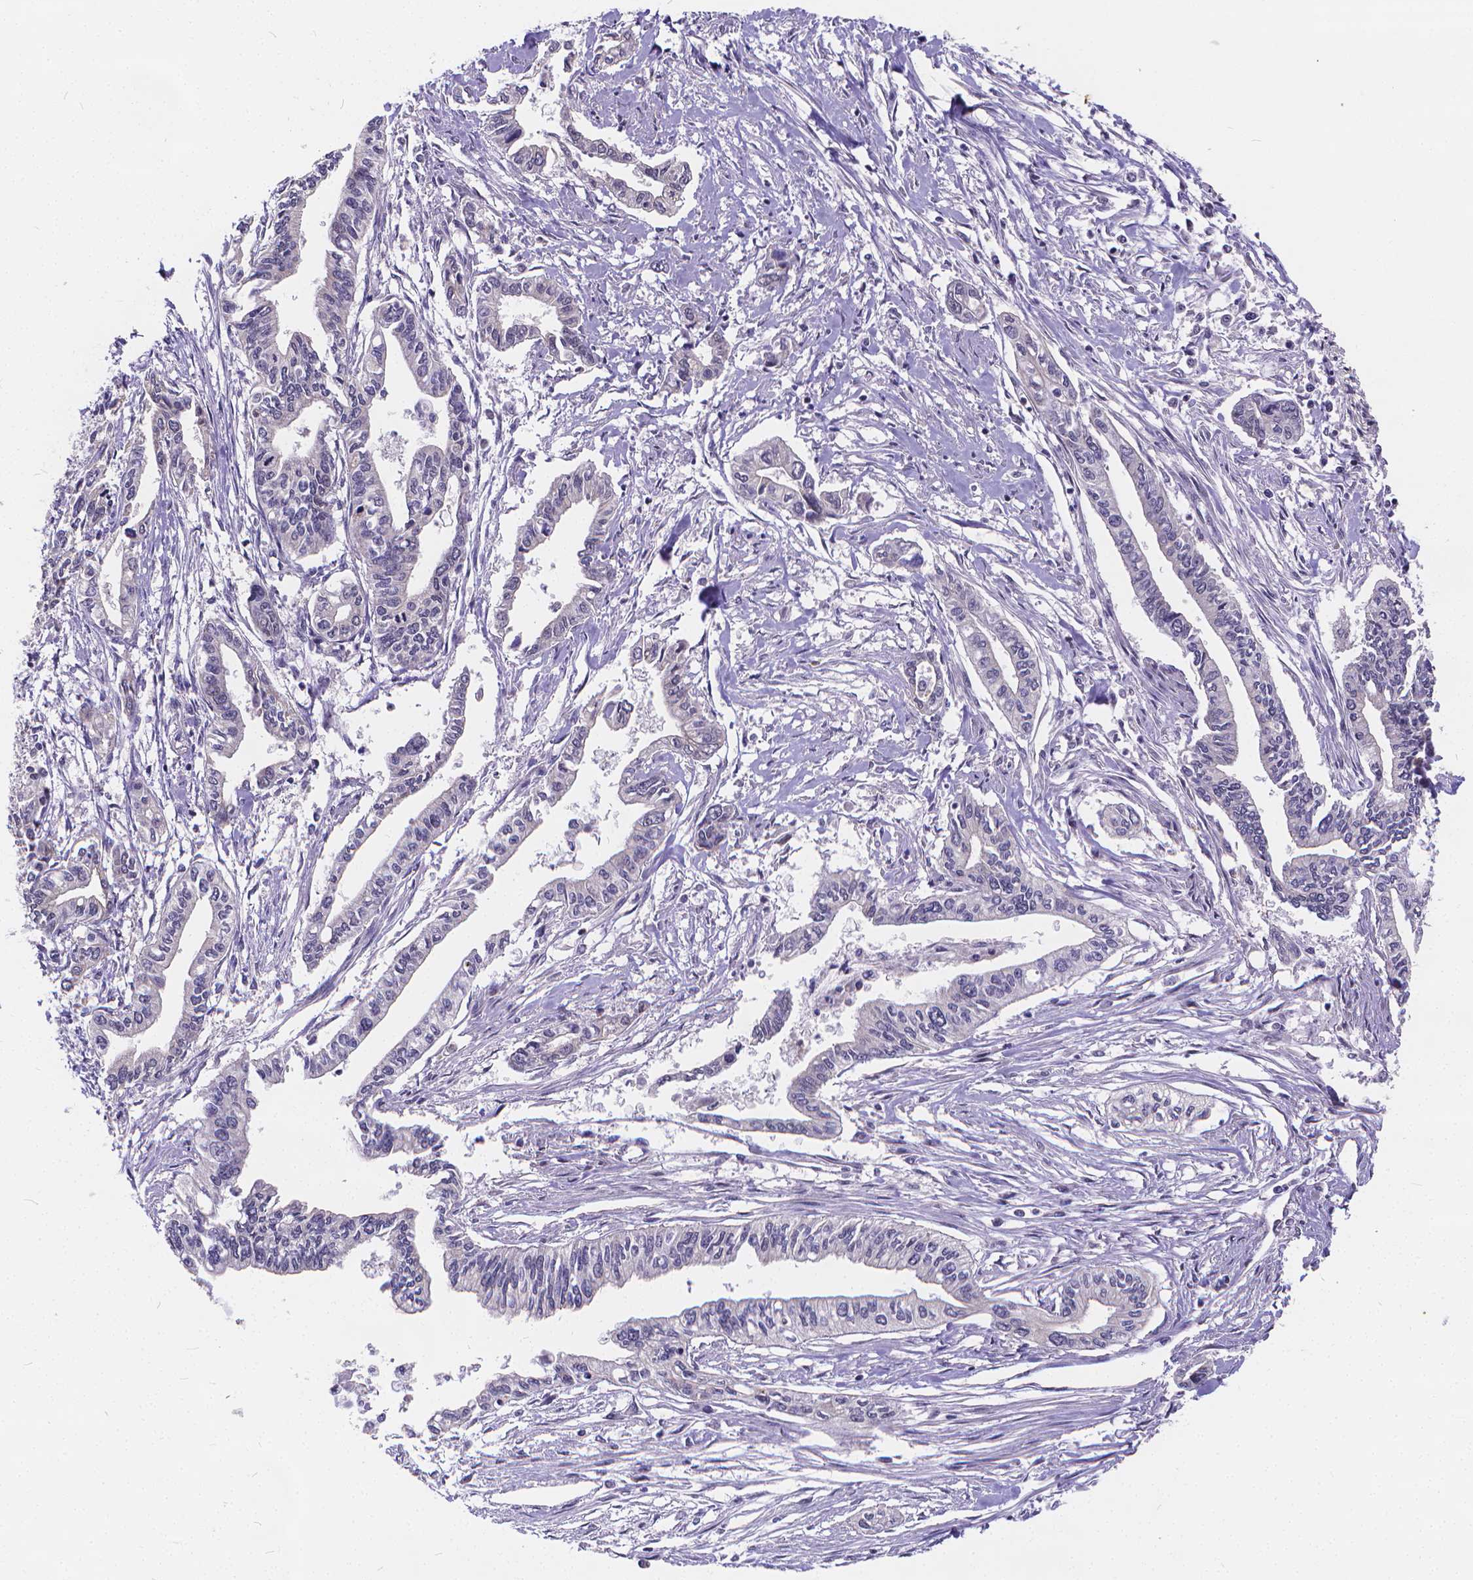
{"staining": {"intensity": "negative", "quantity": "none", "location": "none"}, "tissue": "pancreatic cancer", "cell_type": "Tumor cells", "image_type": "cancer", "snomed": [{"axis": "morphology", "description": "Adenocarcinoma, NOS"}, {"axis": "topography", "description": "Pancreas"}], "caption": "An image of human pancreatic cancer (adenocarcinoma) is negative for staining in tumor cells.", "gene": "GLRB", "patient": {"sex": "male", "age": 60}}